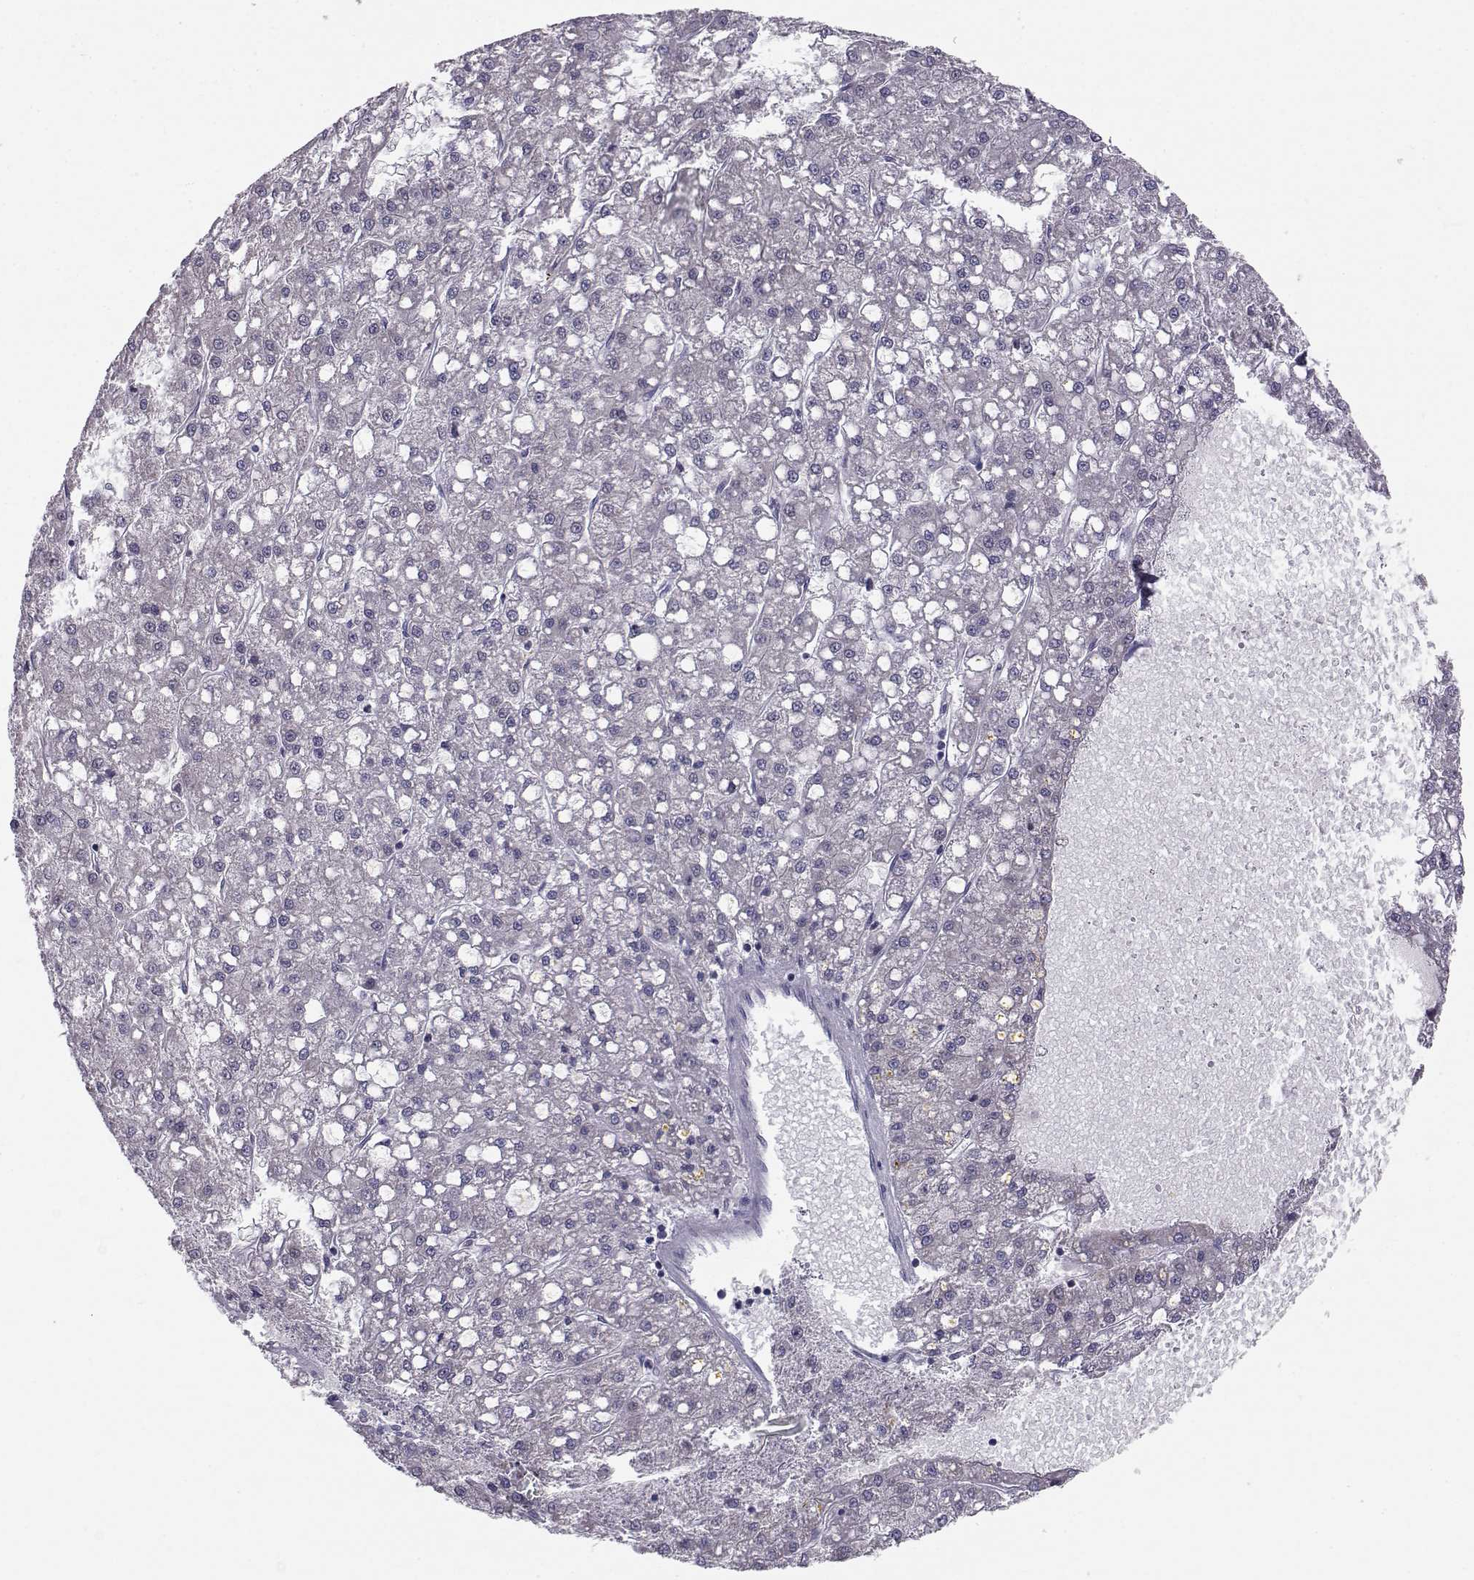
{"staining": {"intensity": "negative", "quantity": "none", "location": "none"}, "tissue": "liver cancer", "cell_type": "Tumor cells", "image_type": "cancer", "snomed": [{"axis": "morphology", "description": "Carcinoma, Hepatocellular, NOS"}, {"axis": "topography", "description": "Liver"}], "caption": "The photomicrograph demonstrates no staining of tumor cells in hepatocellular carcinoma (liver). (DAB immunohistochemistry (IHC) with hematoxylin counter stain).", "gene": "PEX5L", "patient": {"sex": "male", "age": 67}}